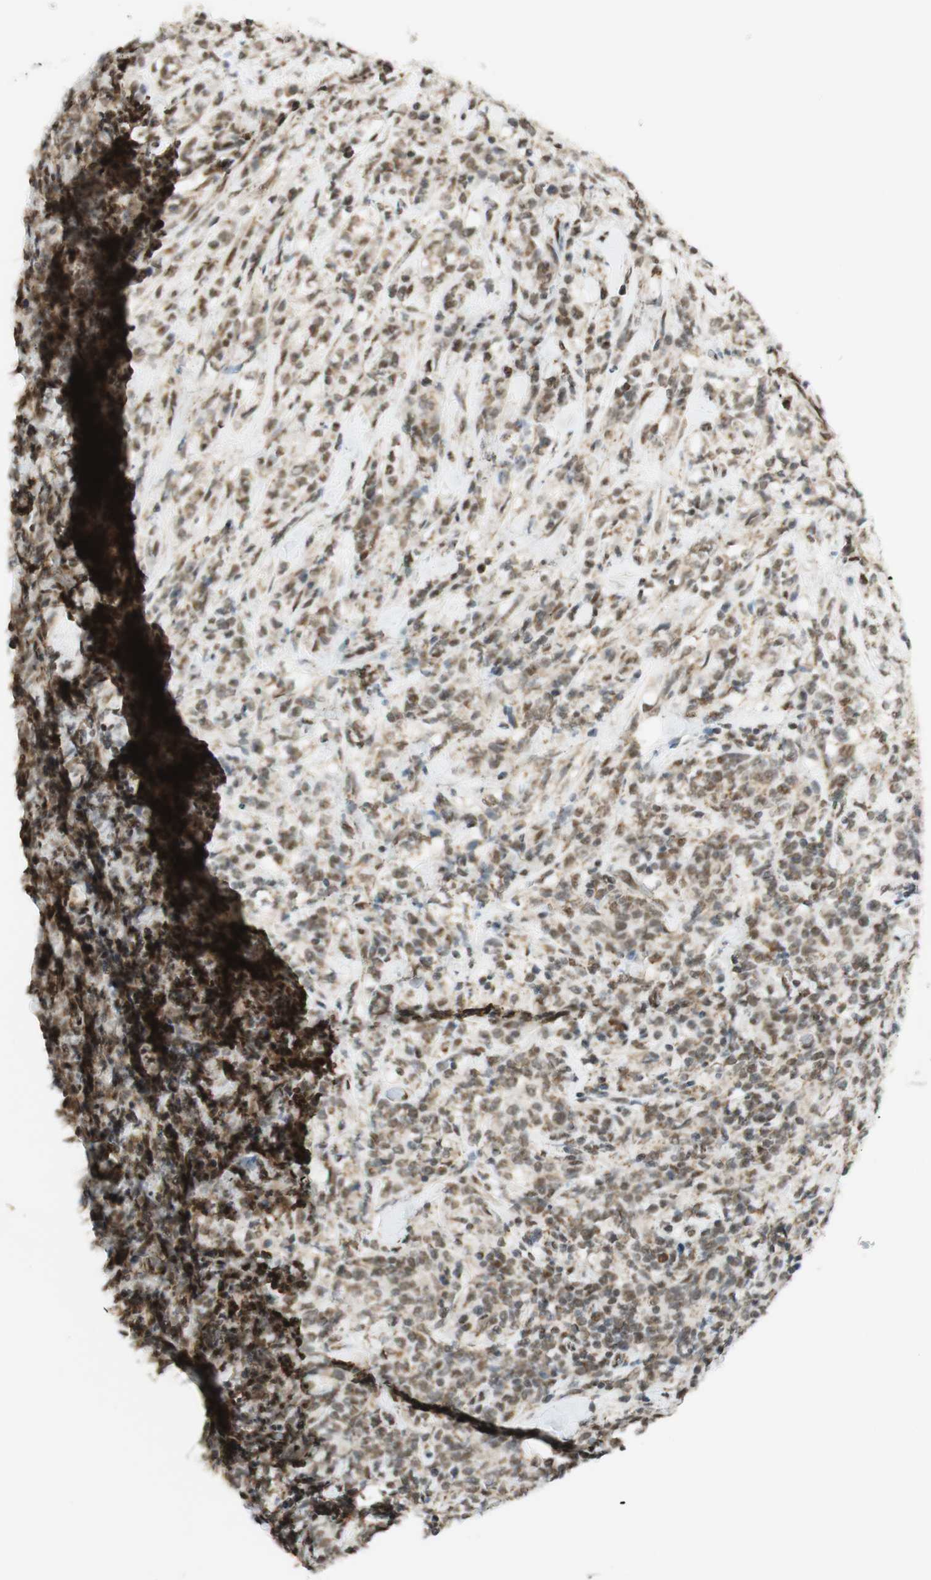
{"staining": {"intensity": "weak", "quantity": ">75%", "location": "cytoplasmic/membranous,nuclear"}, "tissue": "lymphoma", "cell_type": "Tumor cells", "image_type": "cancer", "snomed": [{"axis": "morphology", "description": "Malignant lymphoma, non-Hodgkin's type, High grade"}, {"axis": "topography", "description": "Soft tissue"}], "caption": "Protein staining reveals weak cytoplasmic/membranous and nuclear expression in approximately >75% of tumor cells in high-grade malignant lymphoma, non-Hodgkin's type.", "gene": "ZNF782", "patient": {"sex": "male", "age": 18}}